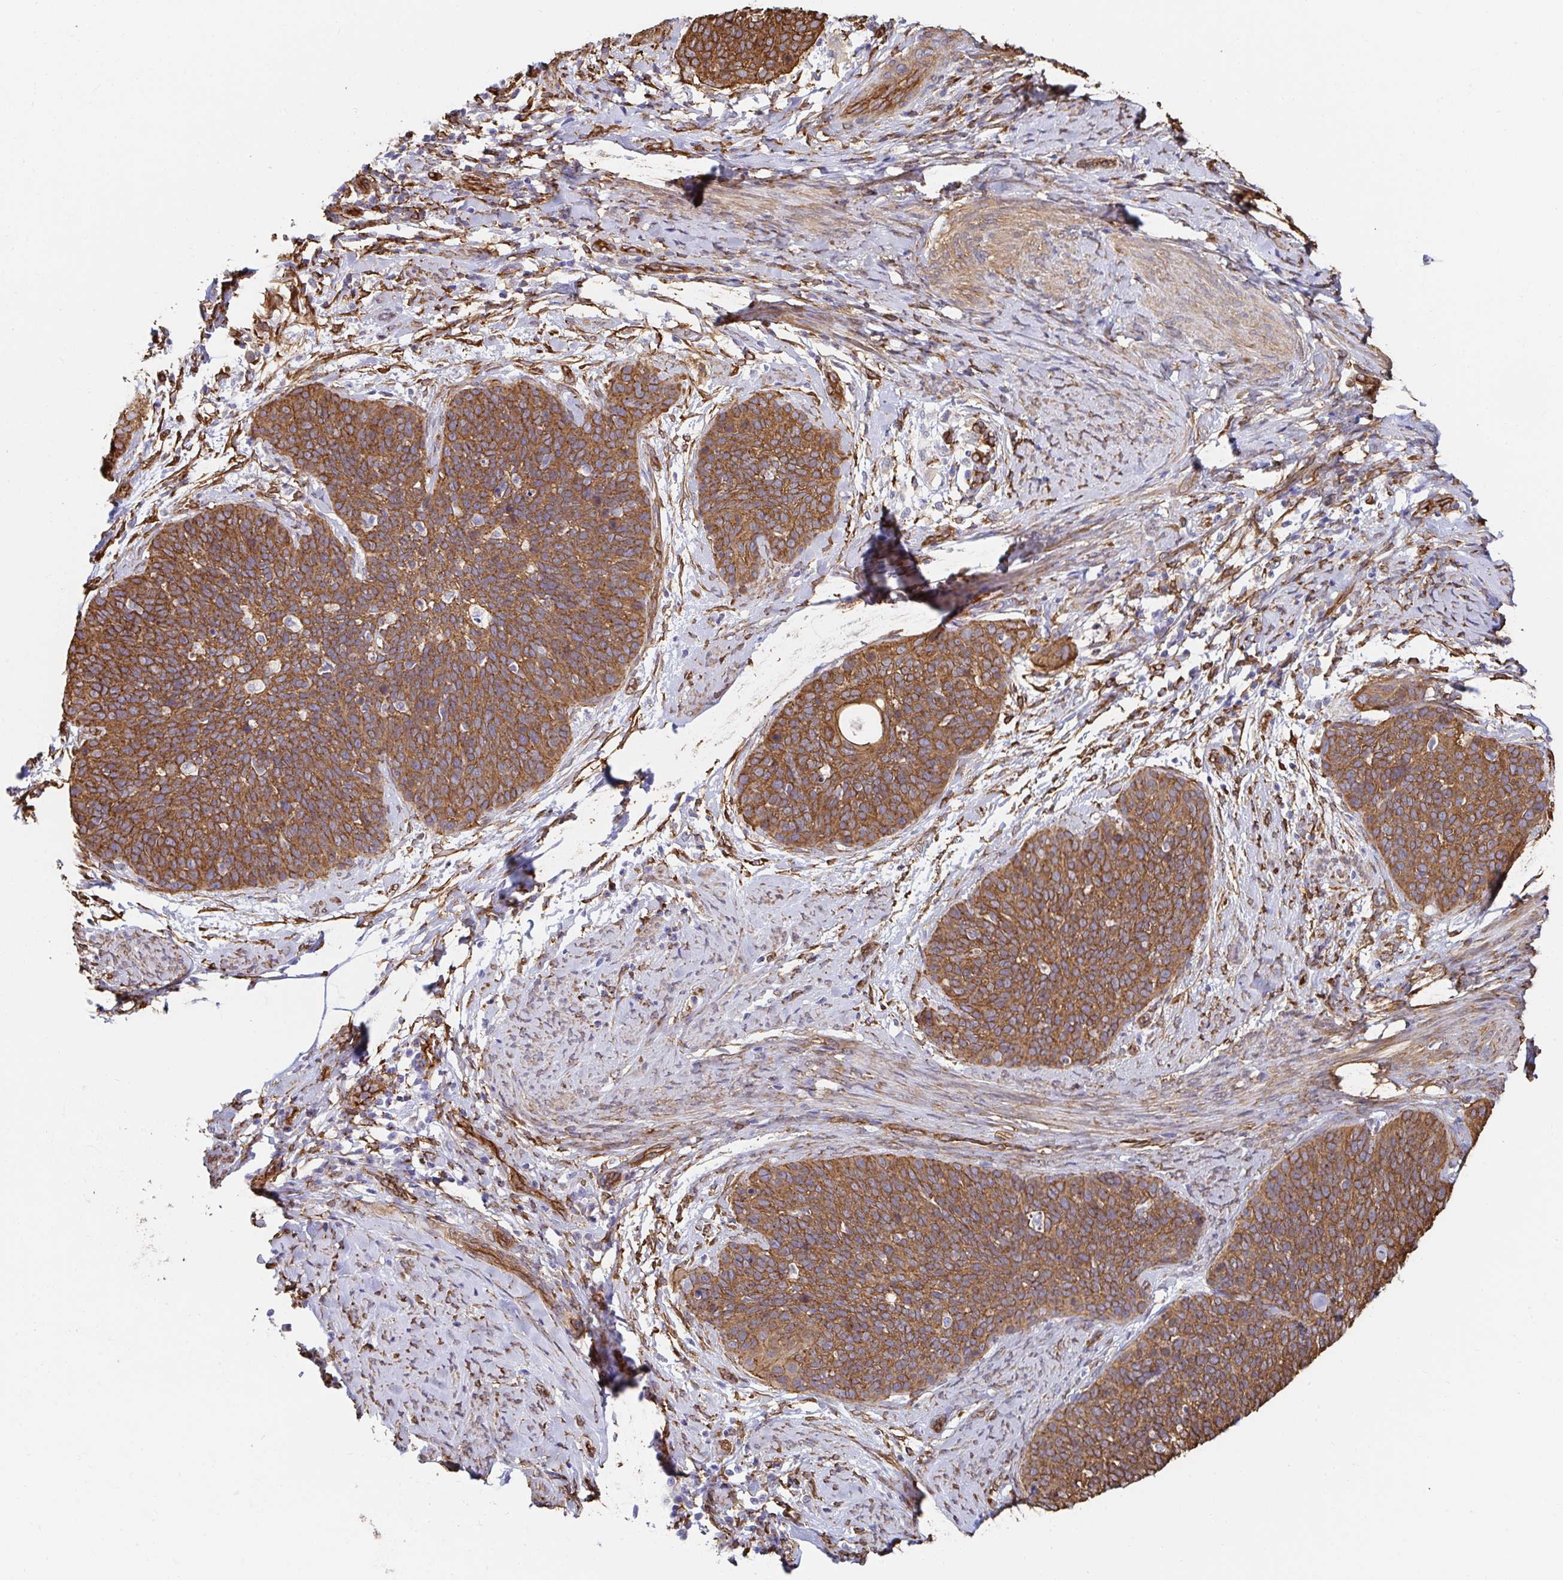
{"staining": {"intensity": "moderate", "quantity": ">75%", "location": "cytoplasmic/membranous"}, "tissue": "cervical cancer", "cell_type": "Tumor cells", "image_type": "cancer", "snomed": [{"axis": "morphology", "description": "Squamous cell carcinoma, NOS"}, {"axis": "topography", "description": "Cervix"}], "caption": "Immunohistochemical staining of human cervical squamous cell carcinoma reveals medium levels of moderate cytoplasmic/membranous protein staining in approximately >75% of tumor cells.", "gene": "CTTN", "patient": {"sex": "female", "age": 69}}